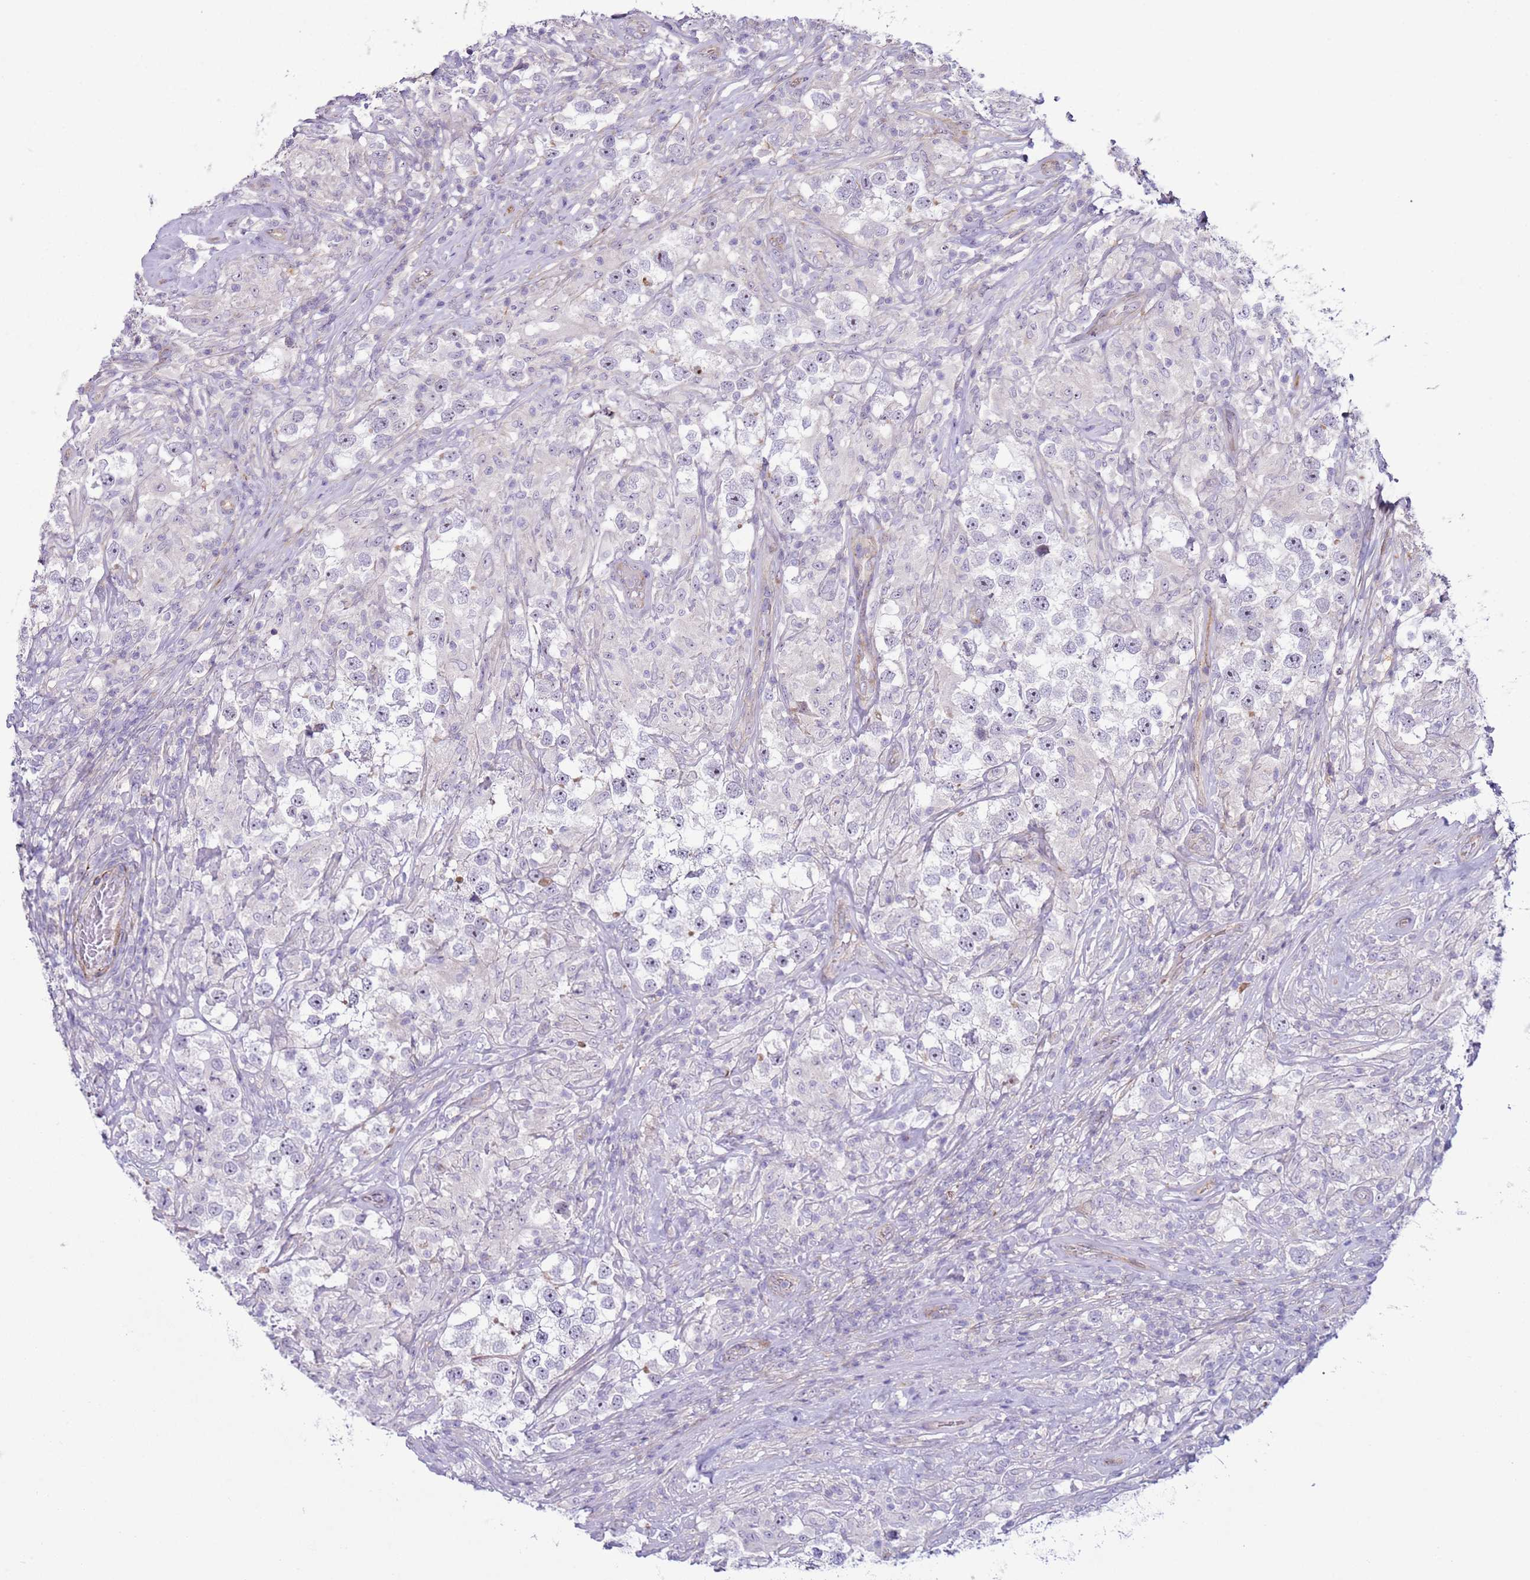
{"staining": {"intensity": "negative", "quantity": "none", "location": "none"}, "tissue": "testis cancer", "cell_type": "Tumor cells", "image_type": "cancer", "snomed": [{"axis": "morphology", "description": "Seminoma, NOS"}, {"axis": "topography", "description": "Testis"}], "caption": "Tumor cells show no significant protein staining in testis cancer. (DAB immunohistochemistry (IHC), high magnification).", "gene": "HEATR1", "patient": {"sex": "male", "age": 46}}